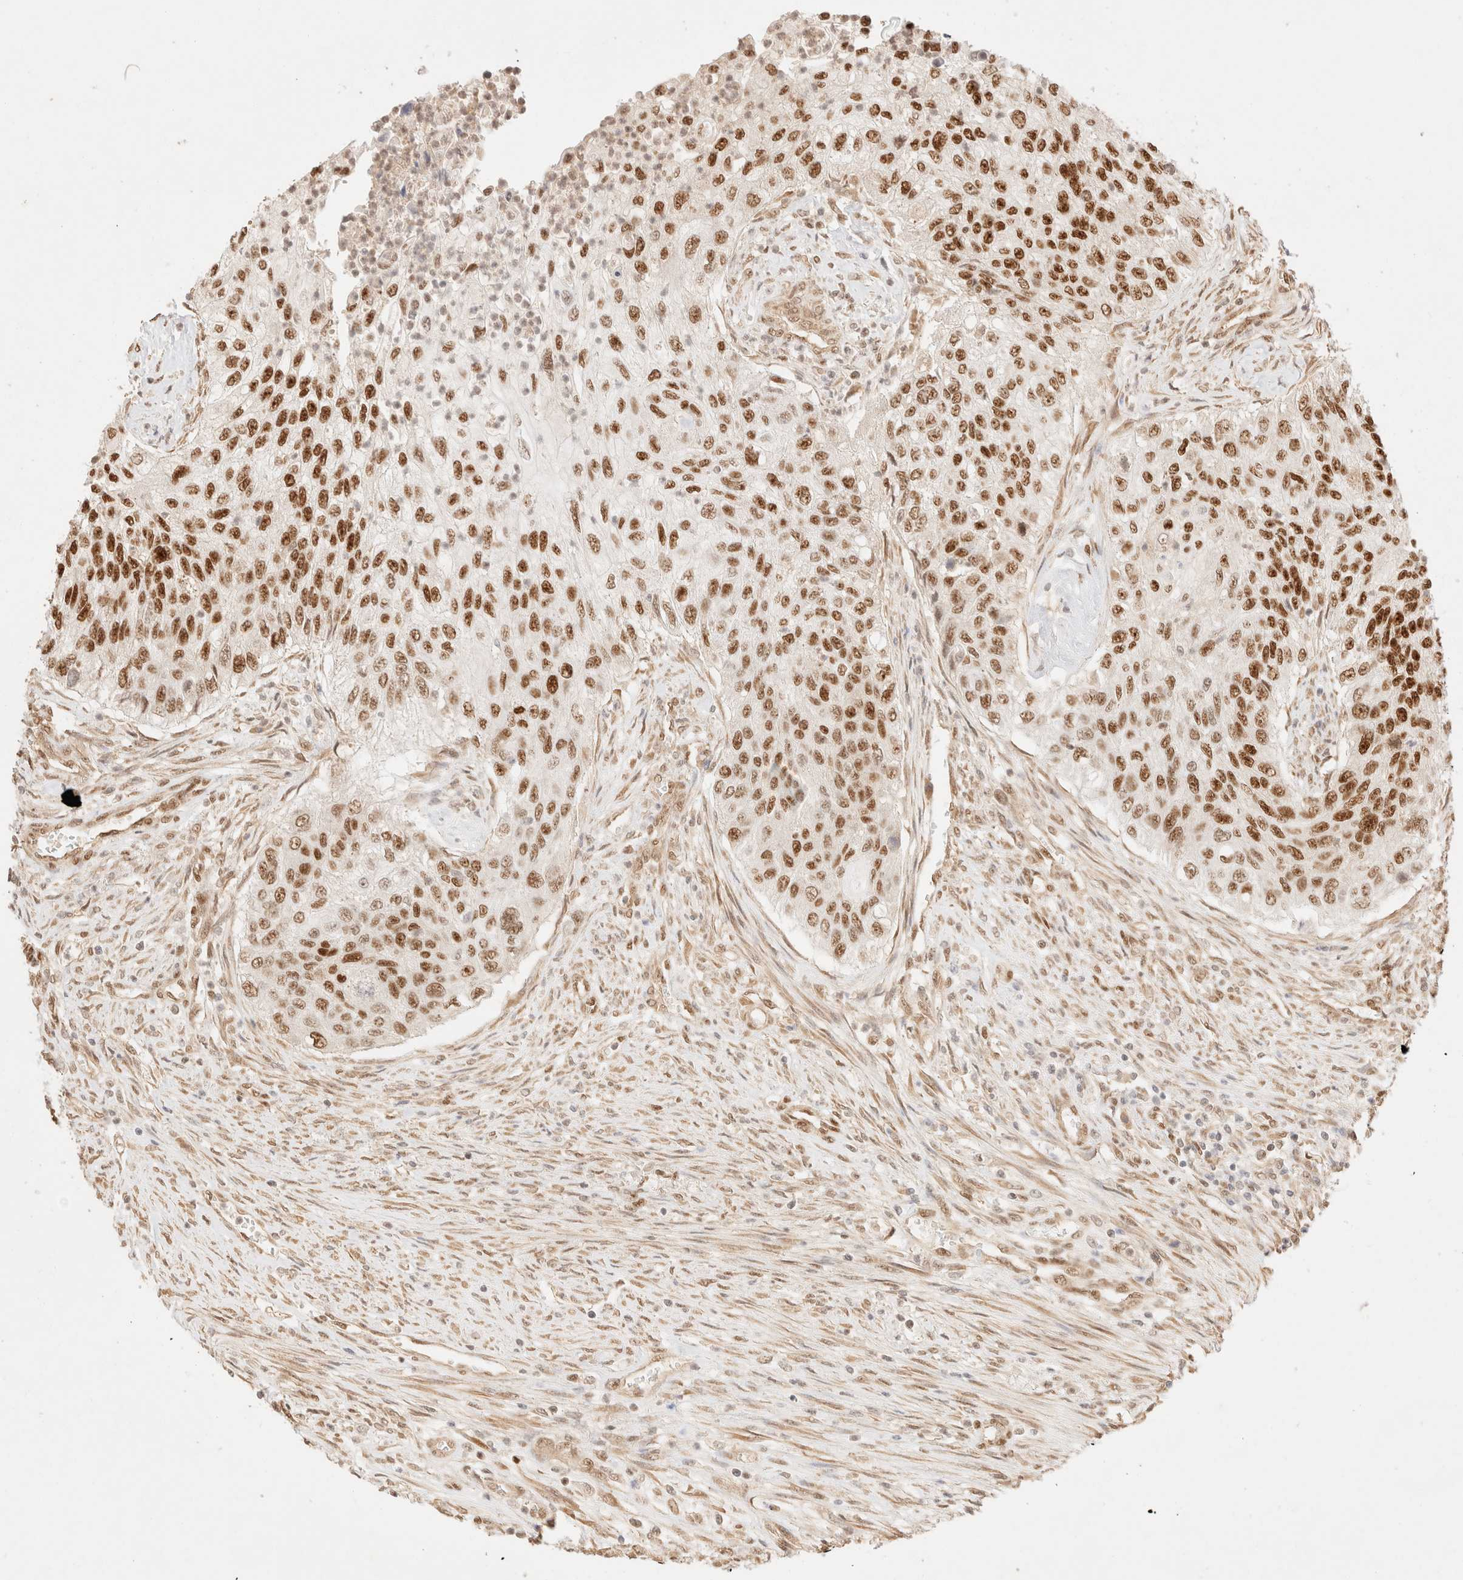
{"staining": {"intensity": "strong", "quantity": ">75%", "location": "nuclear"}, "tissue": "urothelial cancer", "cell_type": "Tumor cells", "image_type": "cancer", "snomed": [{"axis": "morphology", "description": "Urothelial carcinoma, High grade"}, {"axis": "topography", "description": "Urinary bladder"}], "caption": "Human urothelial carcinoma (high-grade) stained for a protein (brown) reveals strong nuclear positive expression in approximately >75% of tumor cells.", "gene": "ZNF768", "patient": {"sex": "female", "age": 60}}